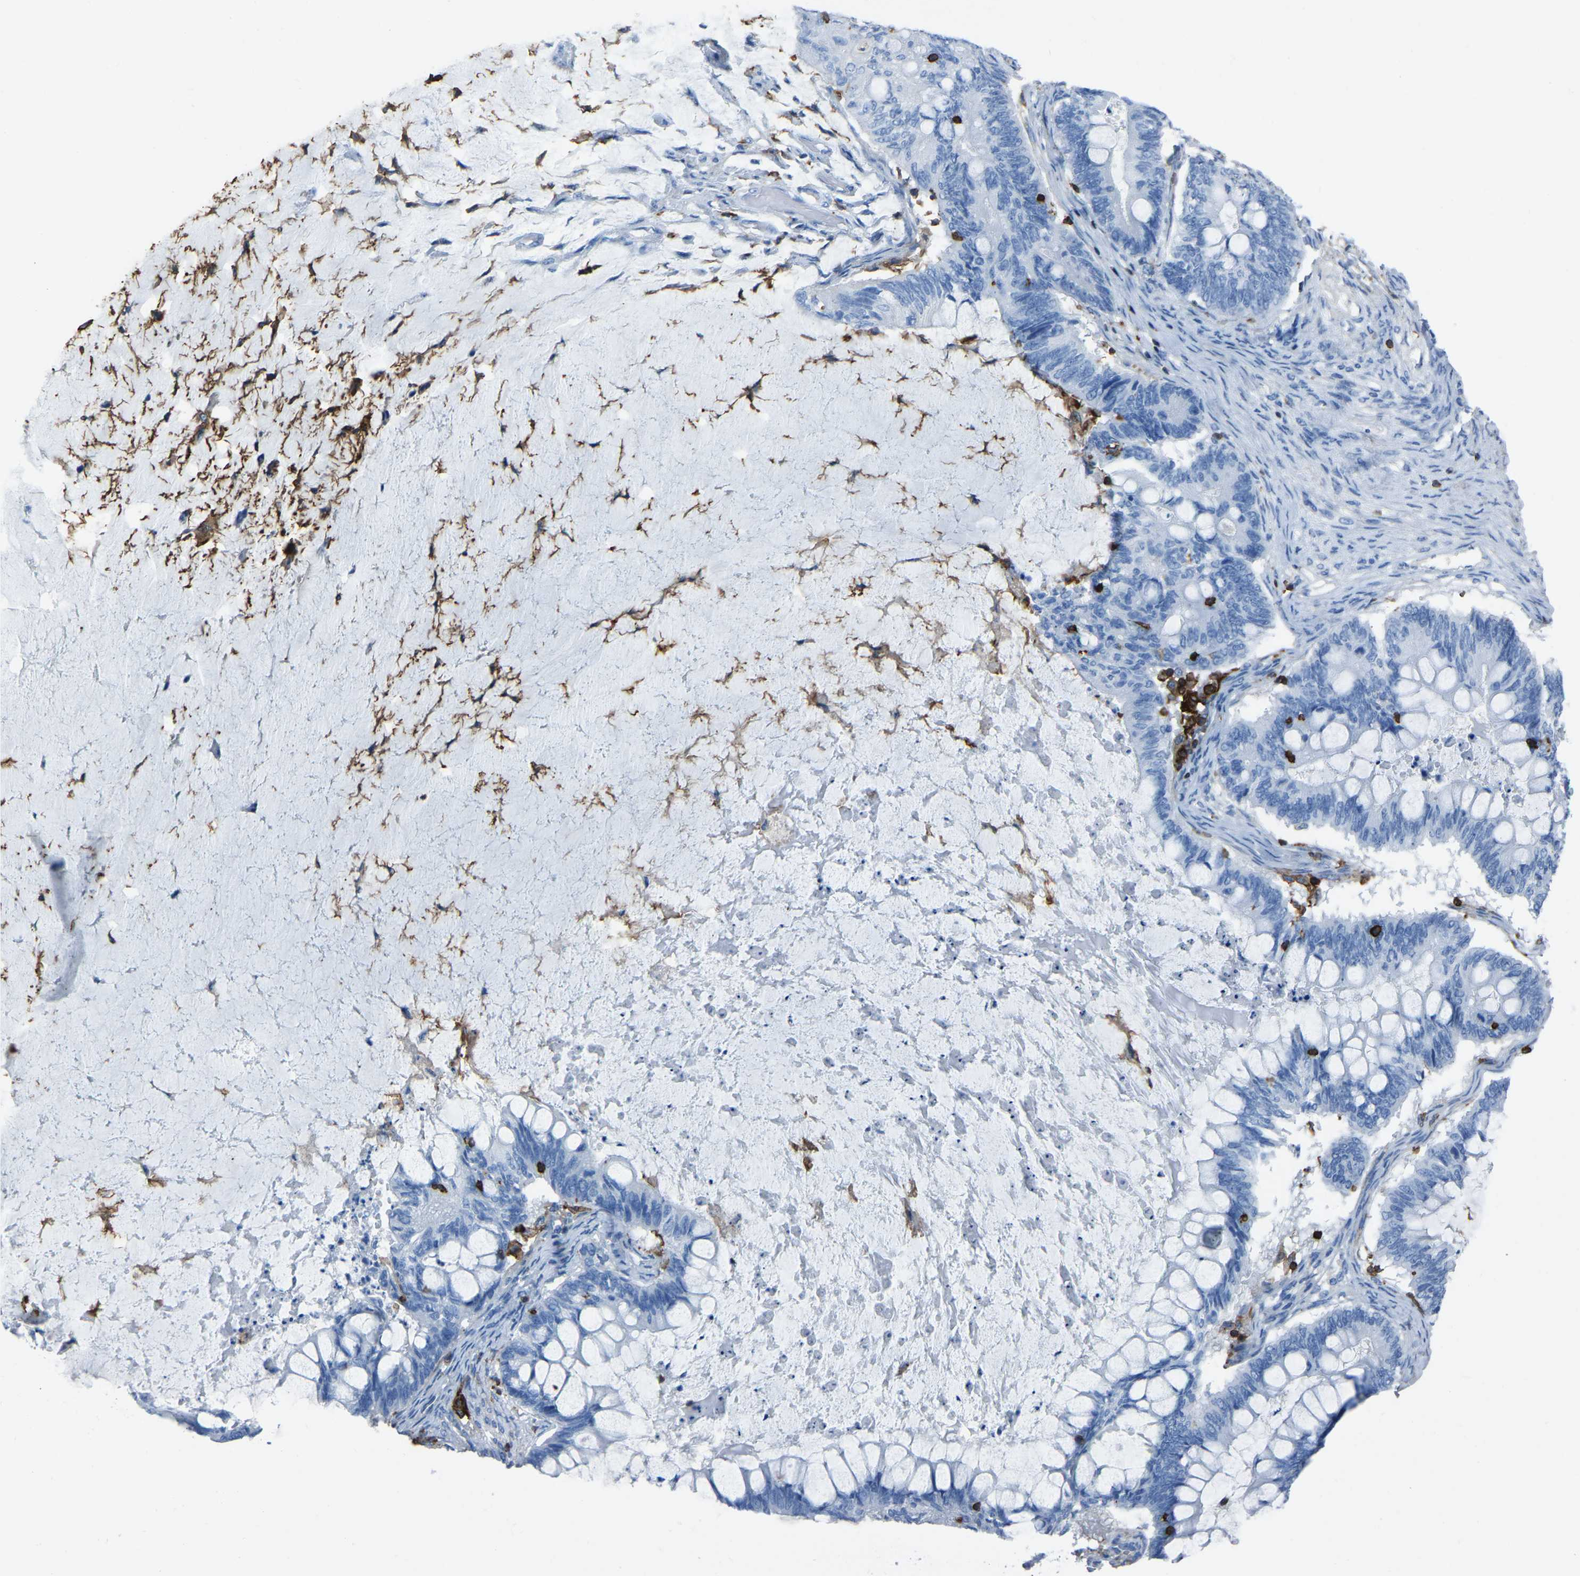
{"staining": {"intensity": "negative", "quantity": "none", "location": "none"}, "tissue": "ovarian cancer", "cell_type": "Tumor cells", "image_type": "cancer", "snomed": [{"axis": "morphology", "description": "Cystadenocarcinoma, mucinous, NOS"}, {"axis": "topography", "description": "Ovary"}], "caption": "The histopathology image shows no staining of tumor cells in ovarian cancer. (Stains: DAB immunohistochemistry (IHC) with hematoxylin counter stain, Microscopy: brightfield microscopy at high magnification).", "gene": "LSP1", "patient": {"sex": "female", "age": 61}}